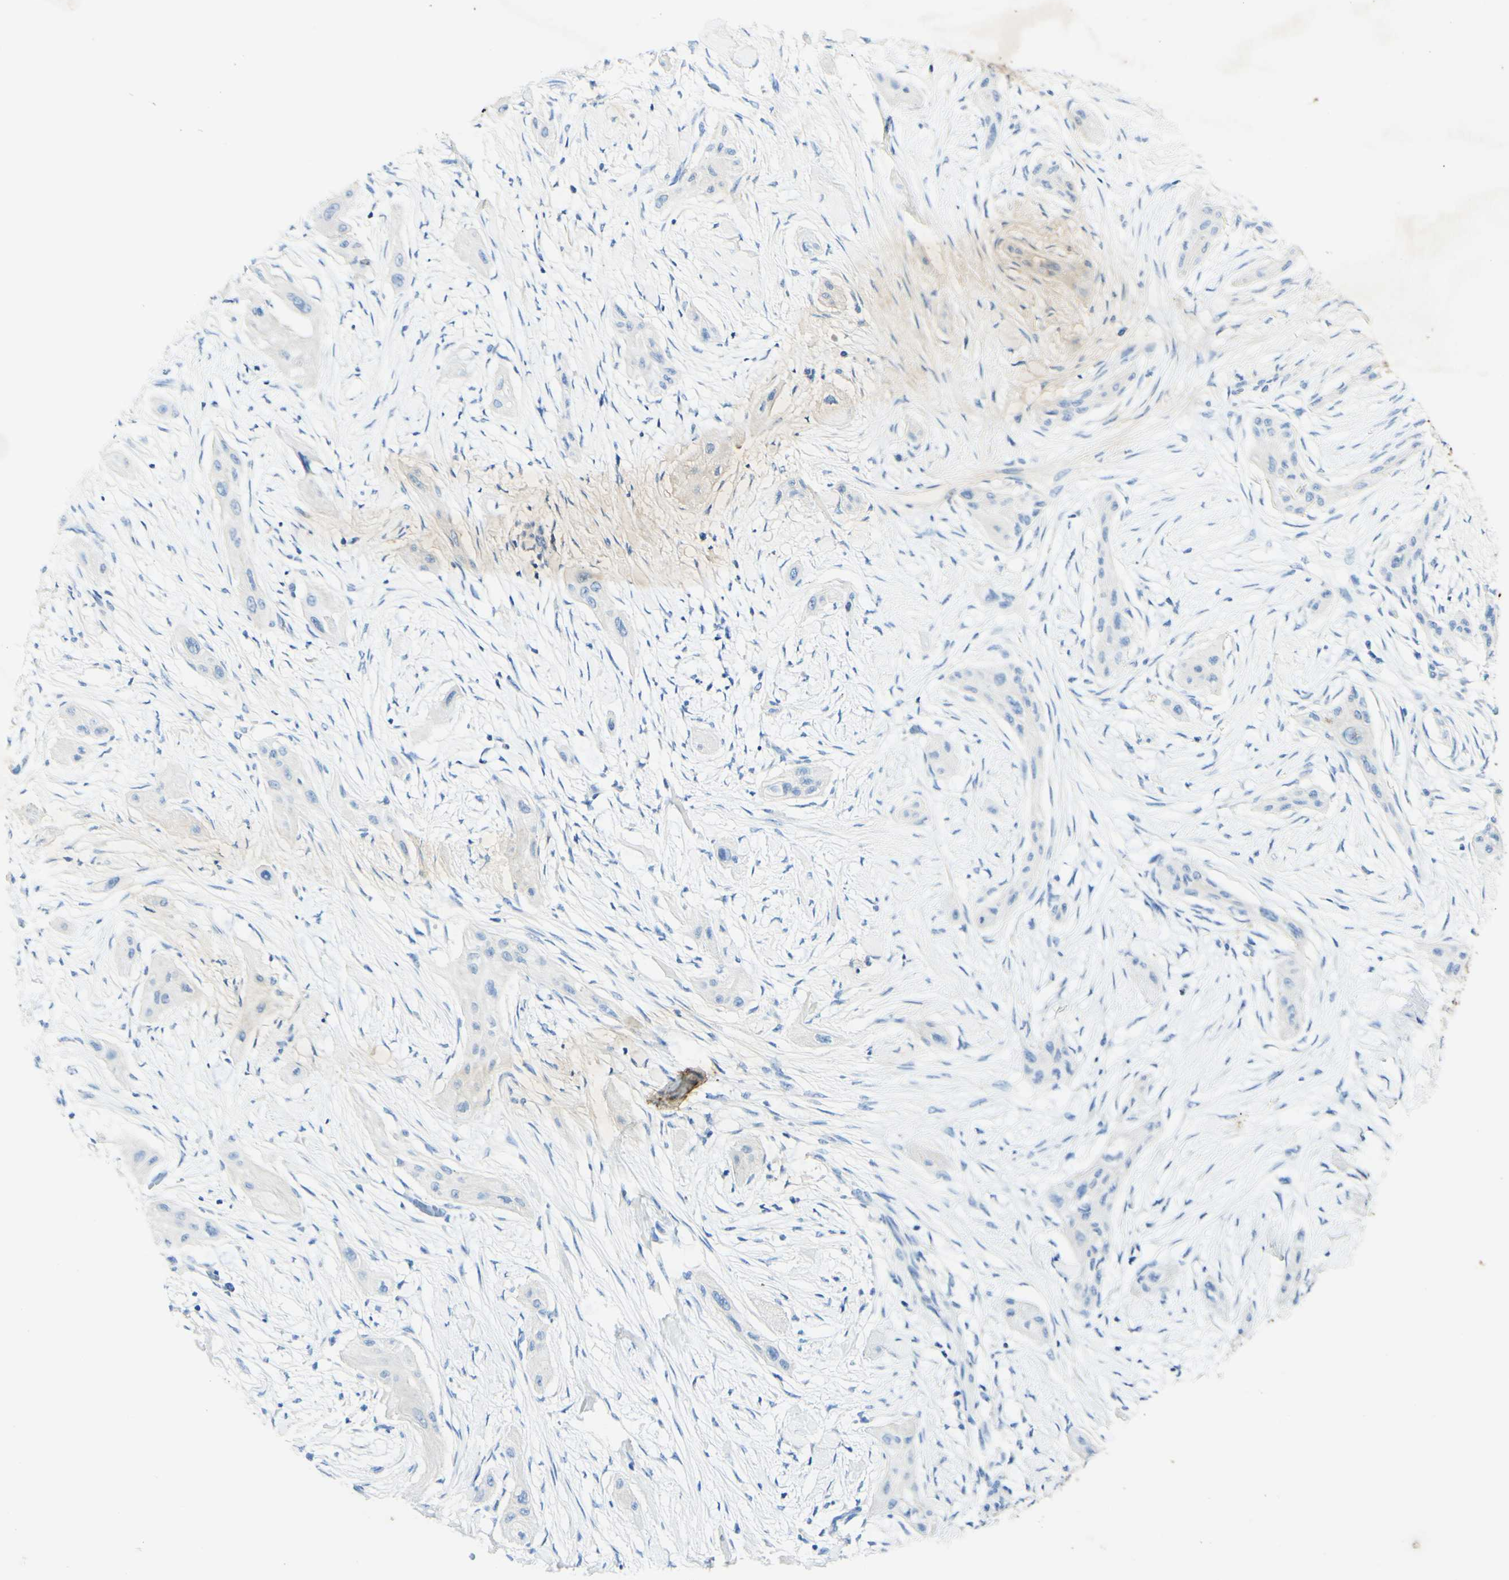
{"staining": {"intensity": "negative", "quantity": "none", "location": "none"}, "tissue": "lung cancer", "cell_type": "Tumor cells", "image_type": "cancer", "snomed": [{"axis": "morphology", "description": "Squamous cell carcinoma, NOS"}, {"axis": "topography", "description": "Lung"}], "caption": "DAB immunohistochemical staining of human squamous cell carcinoma (lung) shows no significant expression in tumor cells. (Immunohistochemistry (ihc), brightfield microscopy, high magnification).", "gene": "PIGR", "patient": {"sex": "female", "age": 47}}